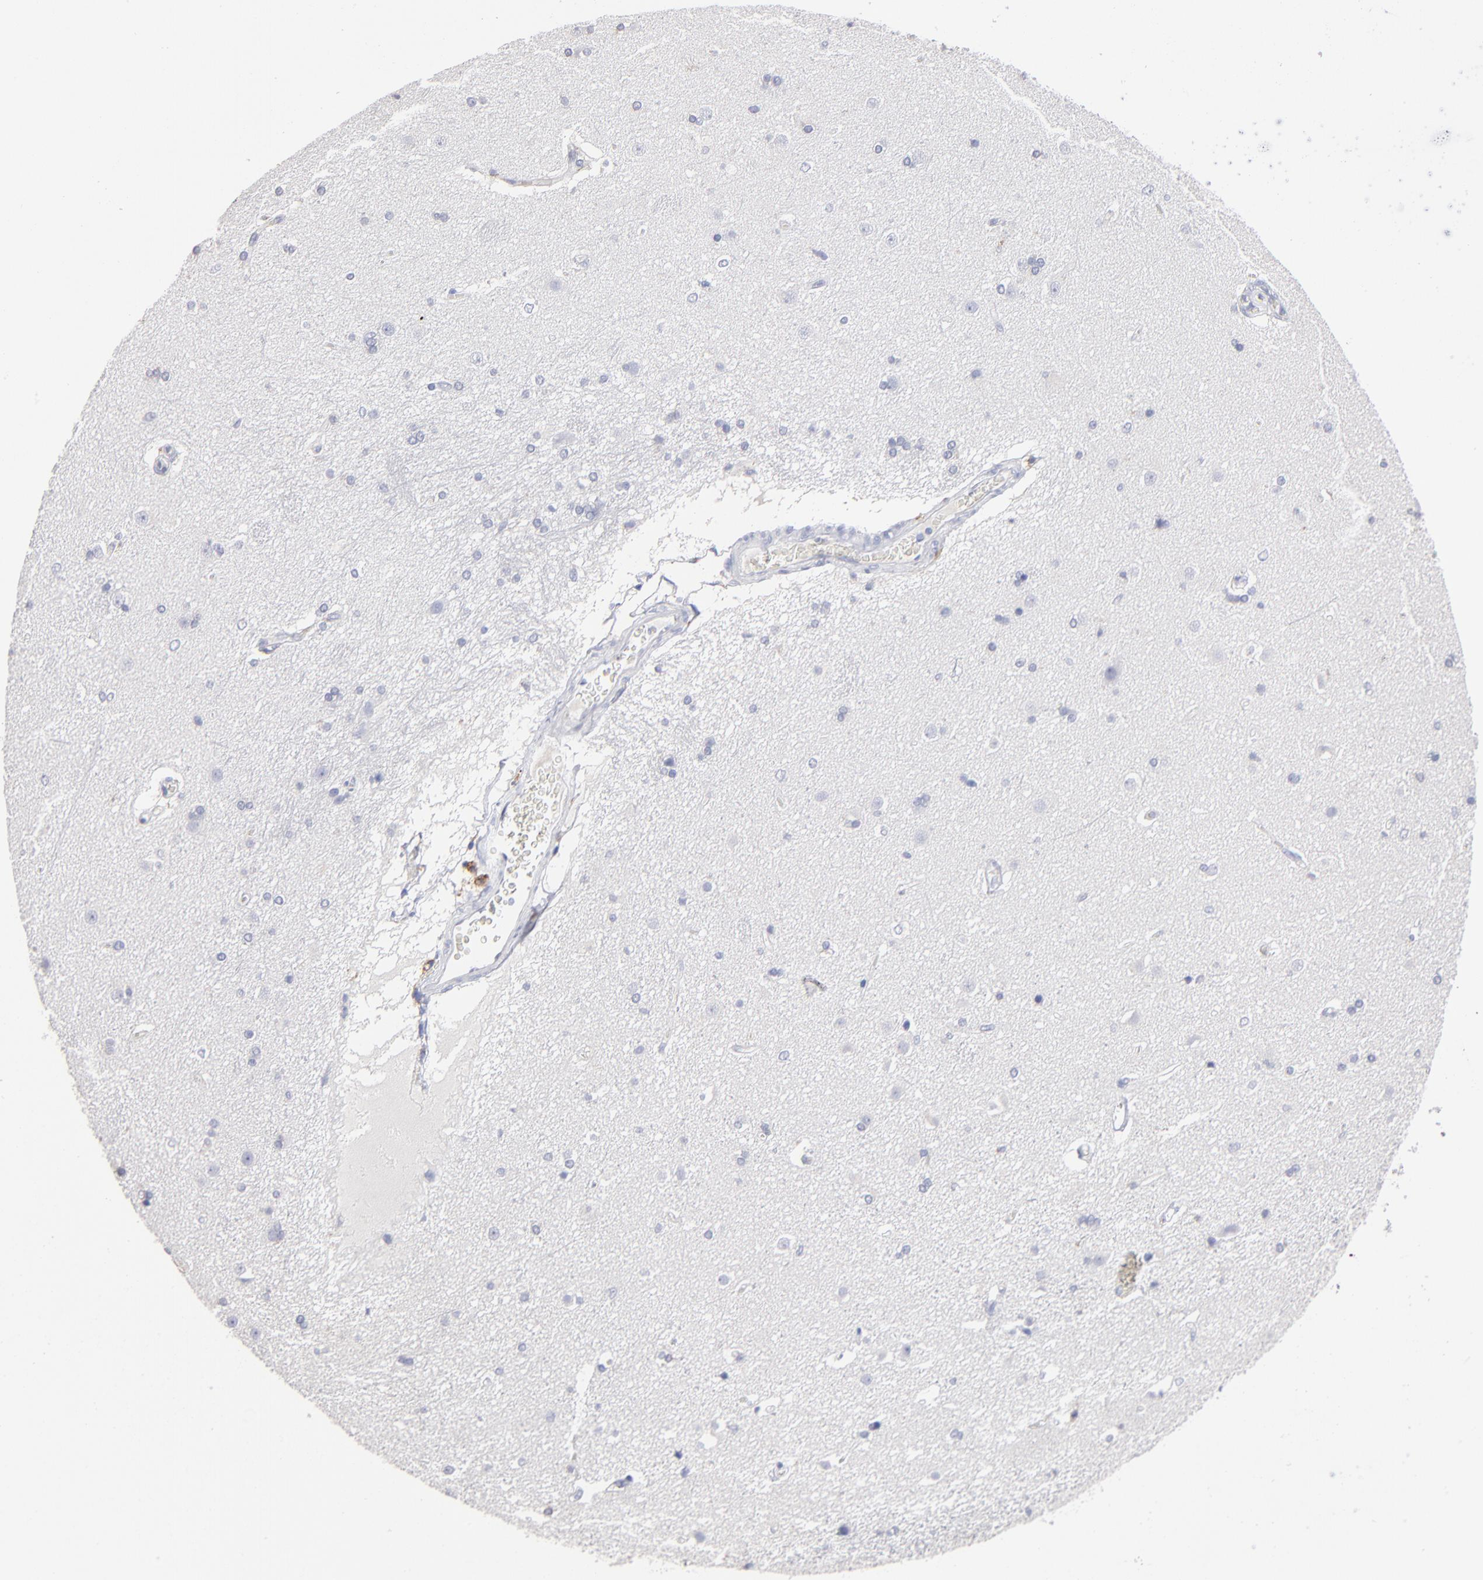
{"staining": {"intensity": "negative", "quantity": "none", "location": "none"}, "tissue": "caudate", "cell_type": "Glial cells", "image_type": "normal", "snomed": [{"axis": "morphology", "description": "Normal tissue, NOS"}, {"axis": "topography", "description": "Lateral ventricle wall"}], "caption": "IHC image of normal caudate: caudate stained with DAB (3,3'-diaminobenzidine) reveals no significant protein expression in glial cells.", "gene": "CD180", "patient": {"sex": "female", "age": 19}}